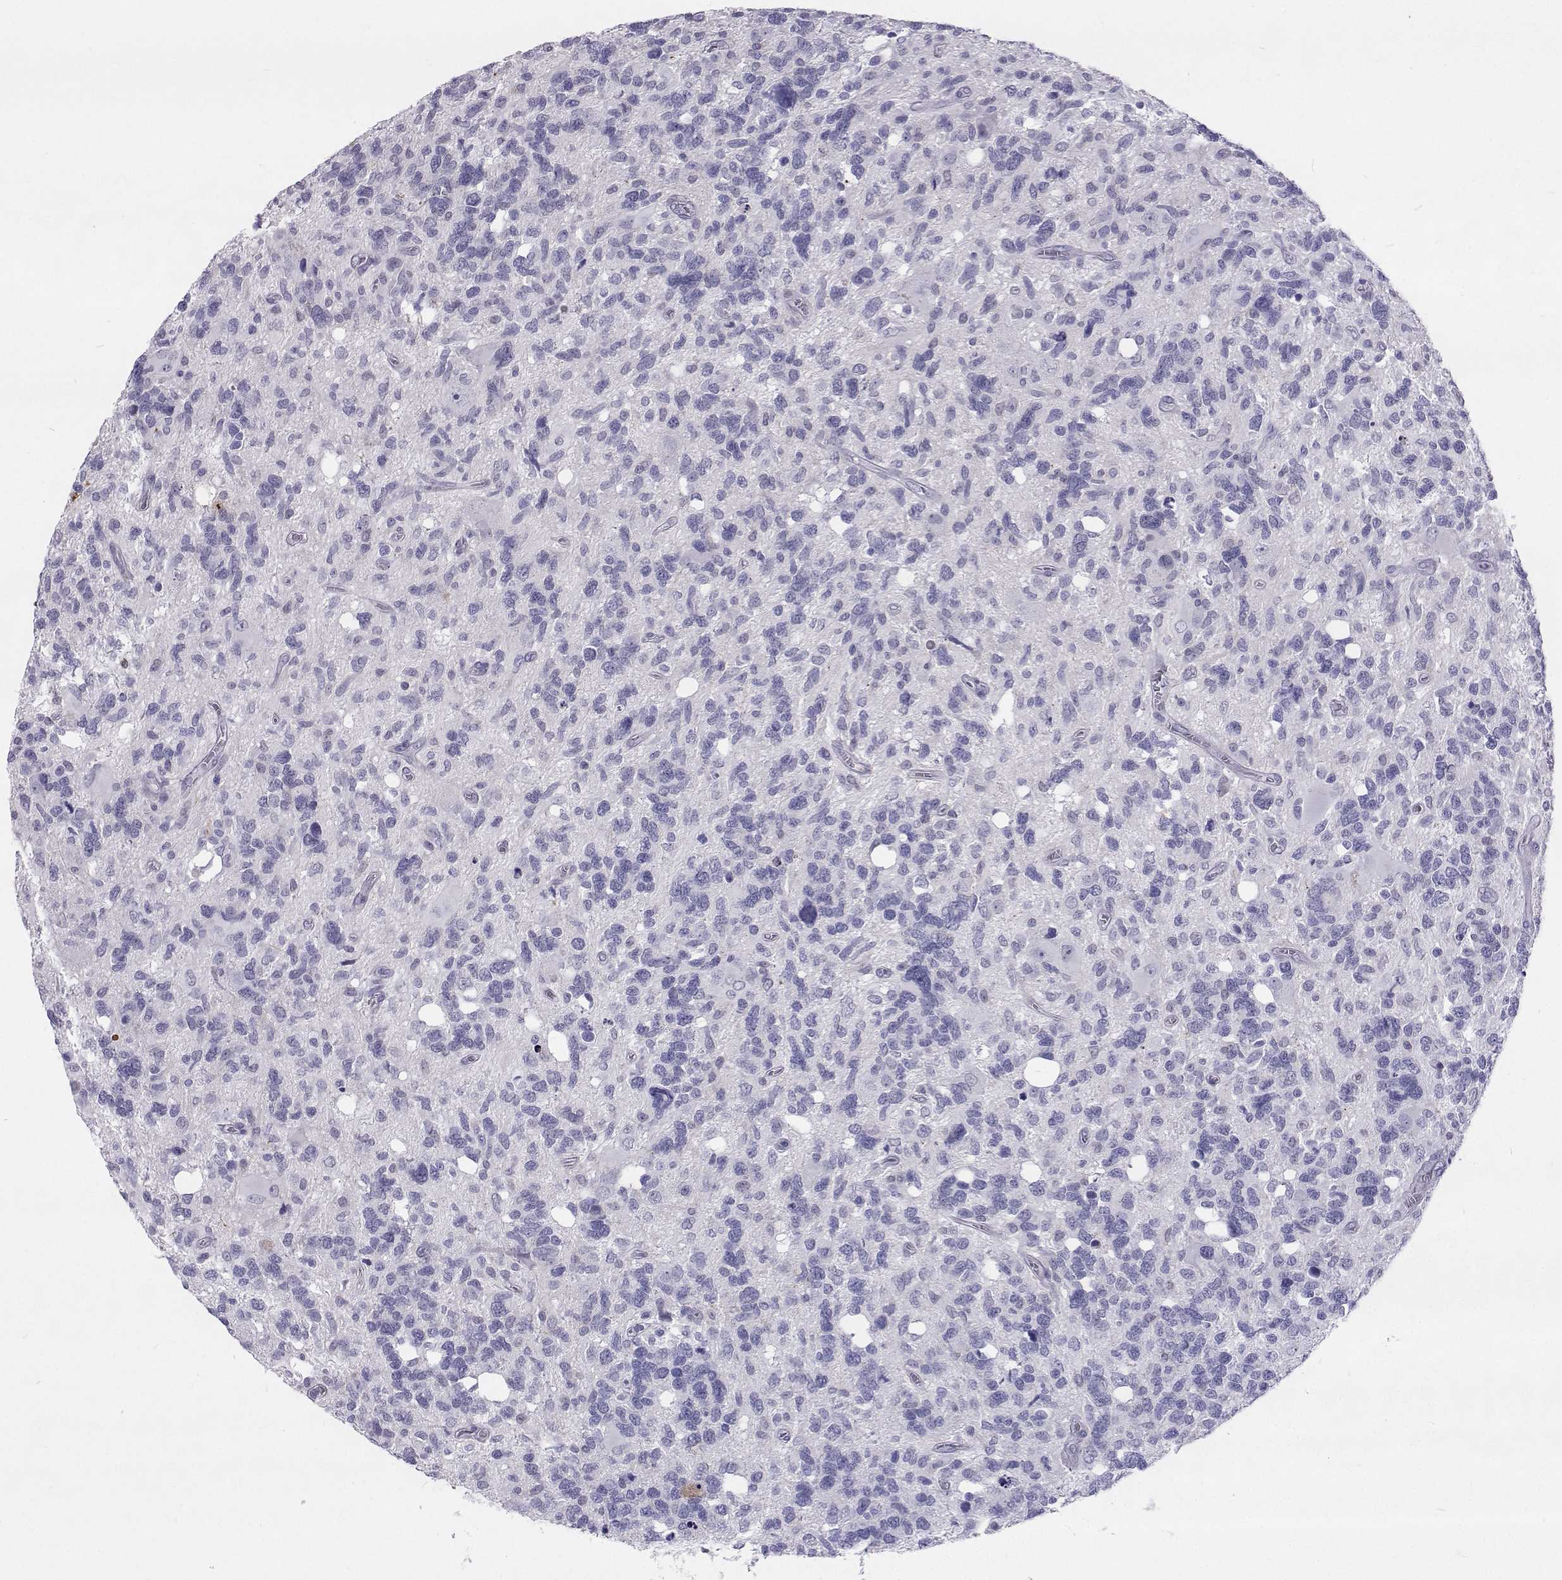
{"staining": {"intensity": "negative", "quantity": "none", "location": "none"}, "tissue": "glioma", "cell_type": "Tumor cells", "image_type": "cancer", "snomed": [{"axis": "morphology", "description": "Glioma, malignant, High grade"}, {"axis": "topography", "description": "Brain"}], "caption": "There is no significant positivity in tumor cells of malignant glioma (high-grade).", "gene": "GALM", "patient": {"sex": "male", "age": 49}}